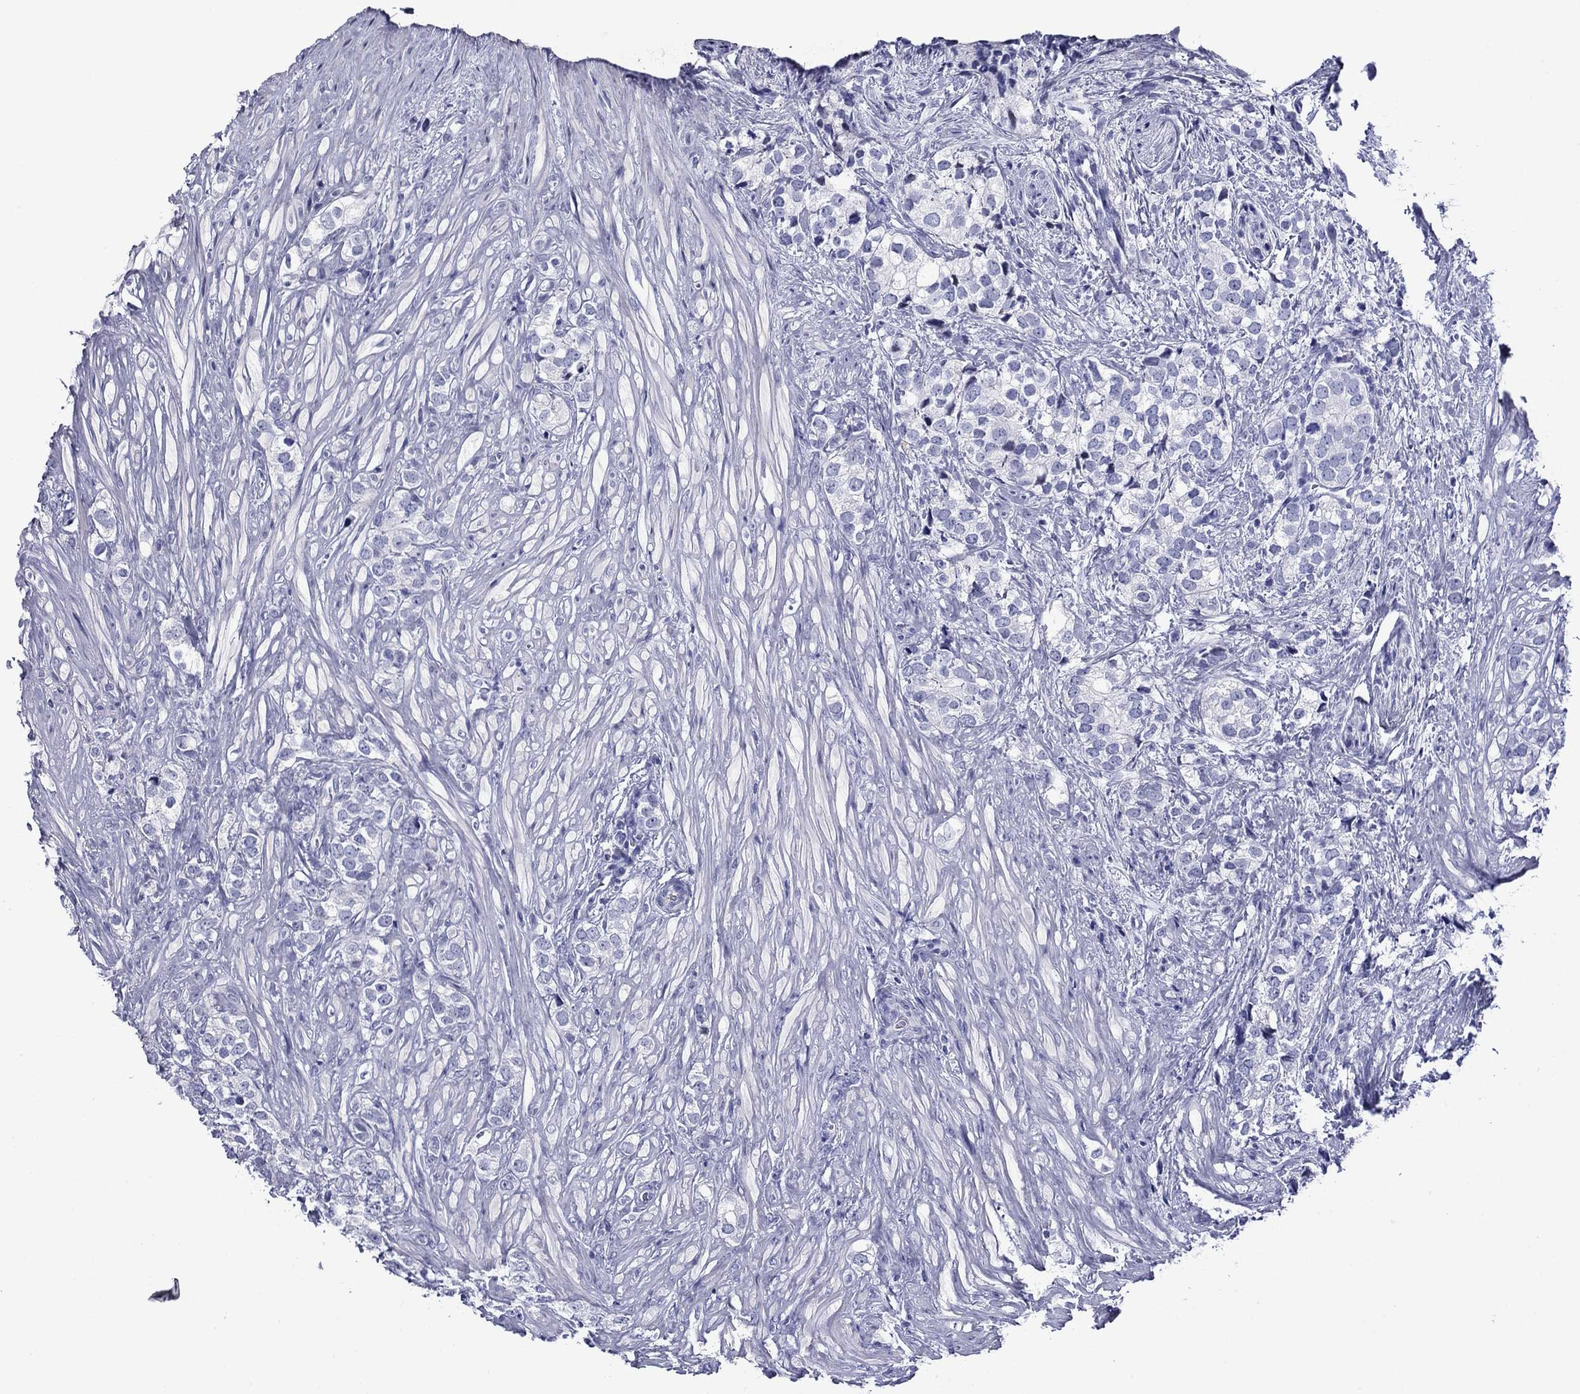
{"staining": {"intensity": "negative", "quantity": "none", "location": "none"}, "tissue": "prostate cancer", "cell_type": "Tumor cells", "image_type": "cancer", "snomed": [{"axis": "morphology", "description": "Adenocarcinoma, NOS"}, {"axis": "topography", "description": "Prostate and seminal vesicle, NOS"}], "caption": "The image demonstrates no staining of tumor cells in adenocarcinoma (prostate). (DAB immunohistochemistry (IHC) with hematoxylin counter stain).", "gene": "PIWIL1", "patient": {"sex": "male", "age": 63}}